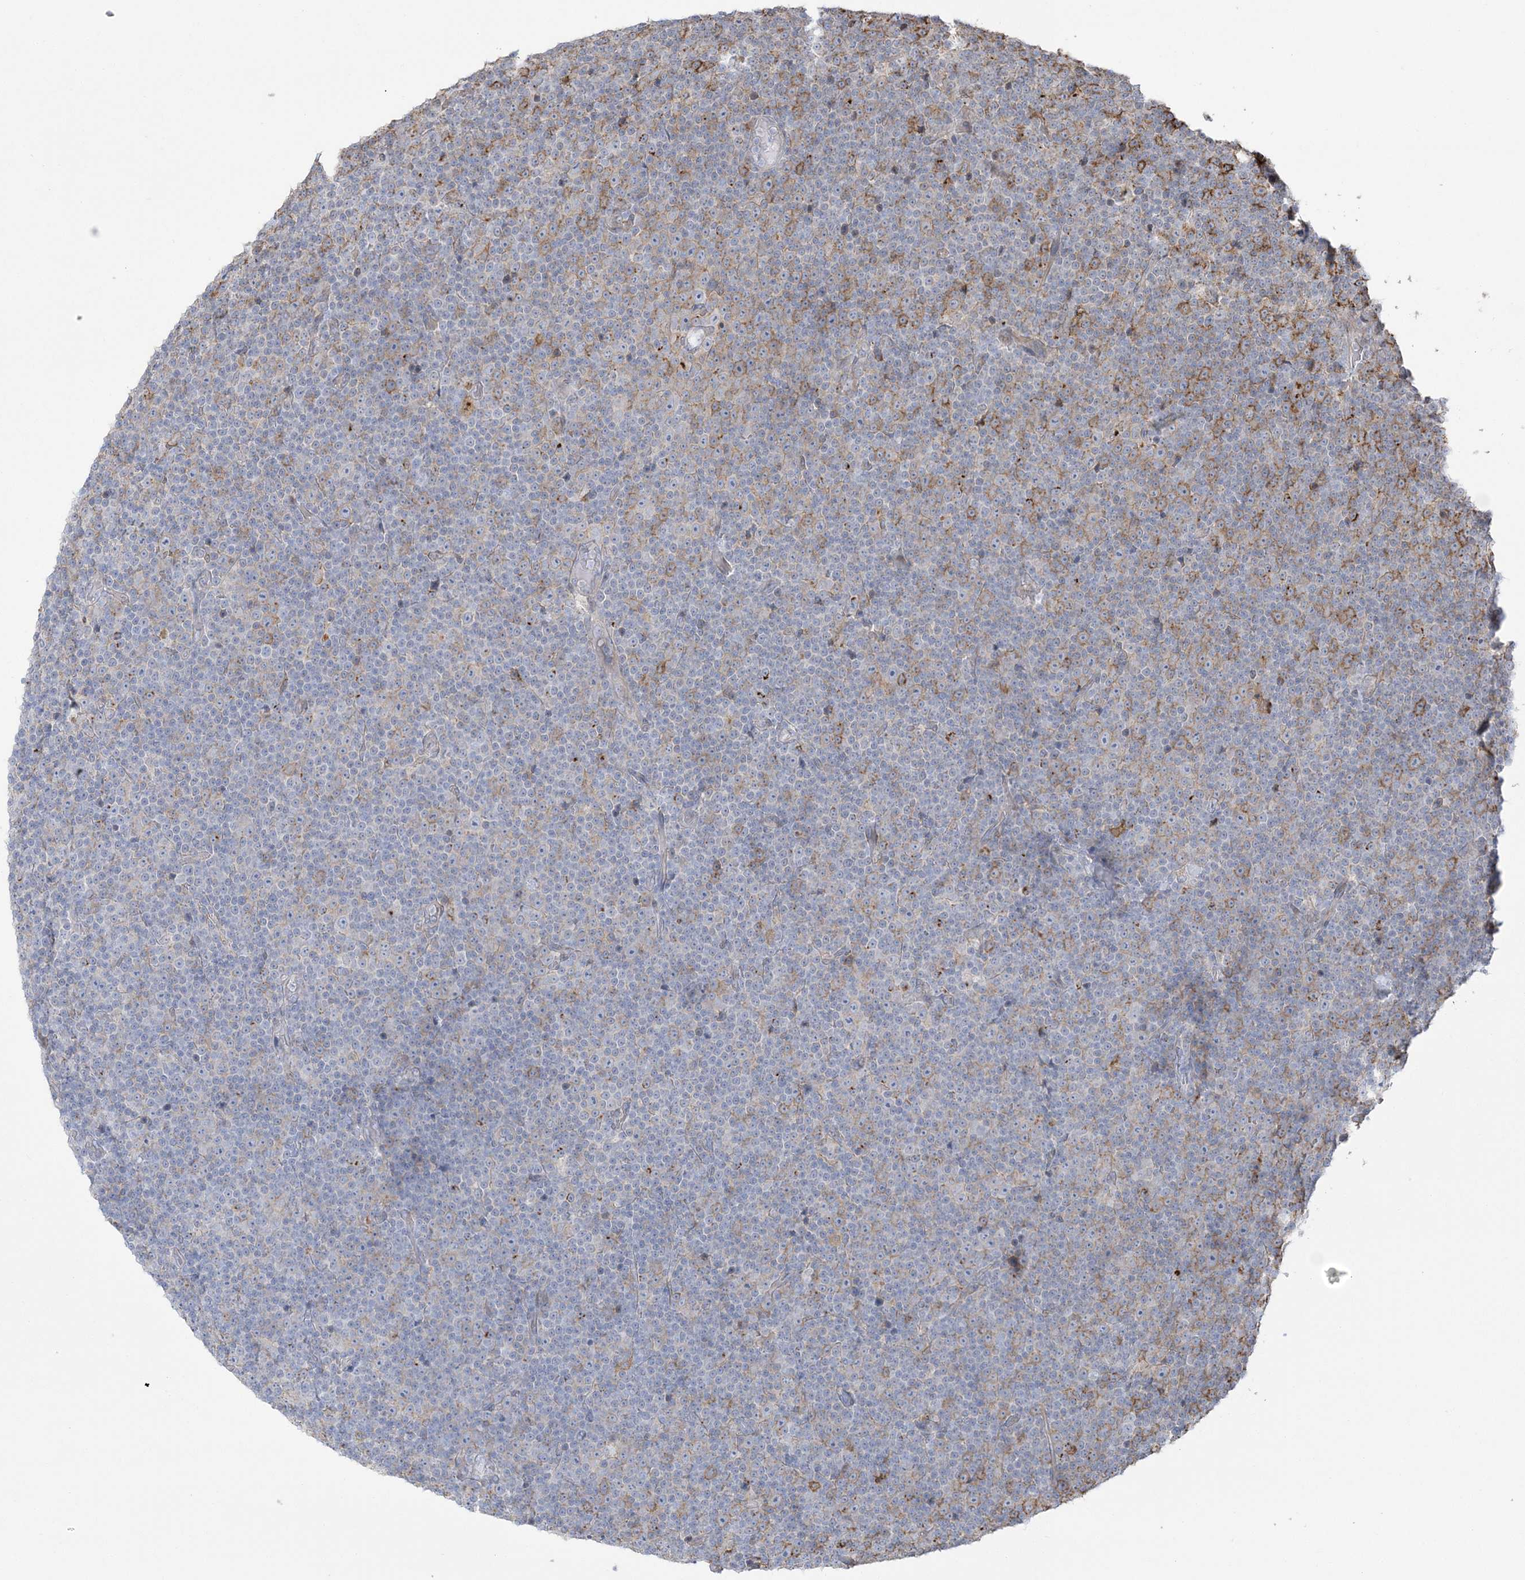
{"staining": {"intensity": "moderate", "quantity": "<25%", "location": "cytoplasmic/membranous"}, "tissue": "lymphoma", "cell_type": "Tumor cells", "image_type": "cancer", "snomed": [{"axis": "morphology", "description": "Malignant lymphoma, non-Hodgkin's type, Low grade"}, {"axis": "topography", "description": "Lymph node"}], "caption": "Brown immunohistochemical staining in human low-grade malignant lymphoma, non-Hodgkin's type shows moderate cytoplasmic/membranous positivity in about <25% of tumor cells.", "gene": "HAAO", "patient": {"sex": "female", "age": 67}}